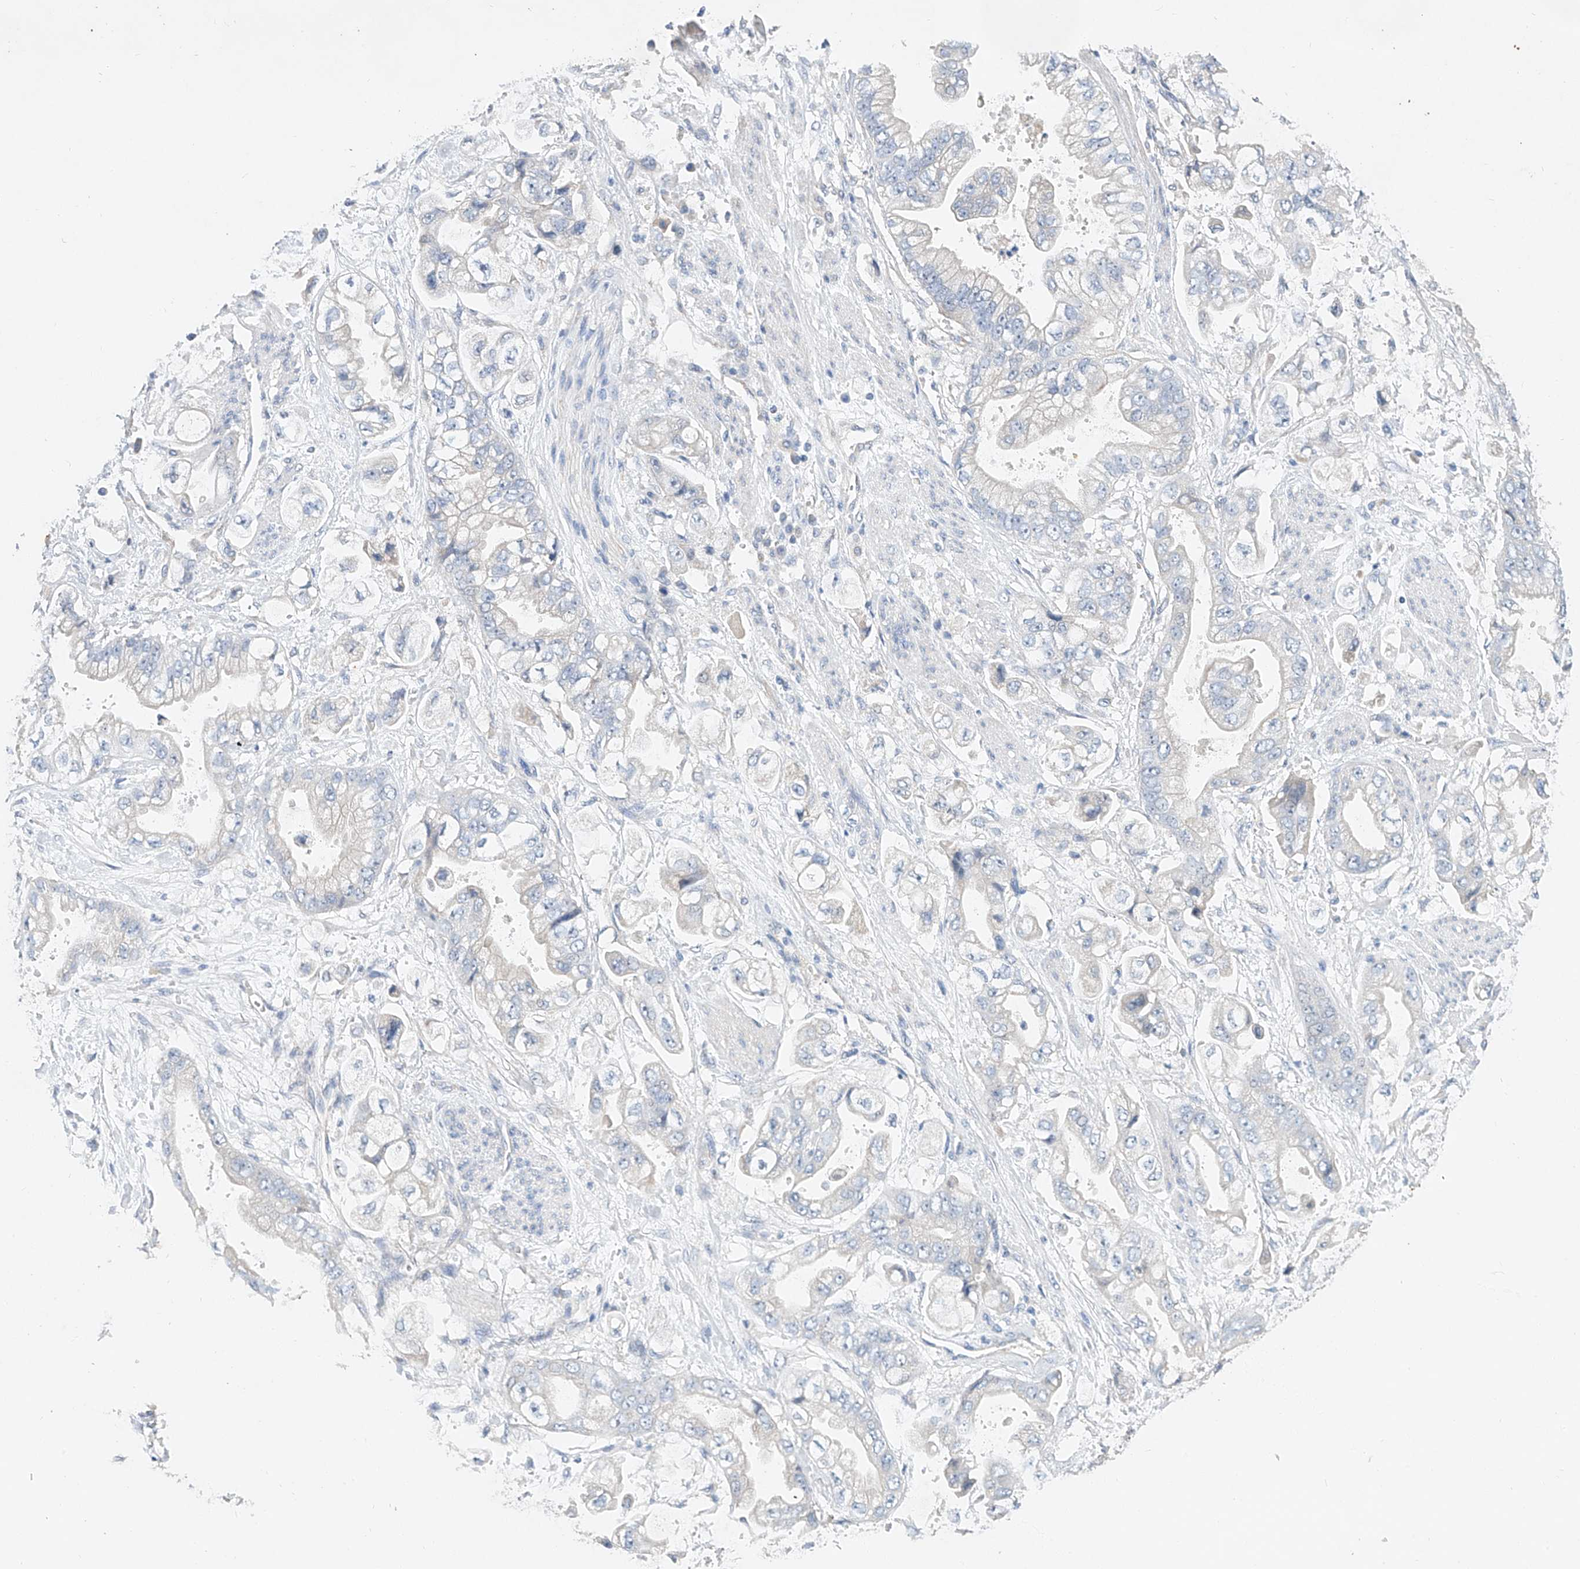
{"staining": {"intensity": "negative", "quantity": "none", "location": "none"}, "tissue": "stomach cancer", "cell_type": "Tumor cells", "image_type": "cancer", "snomed": [{"axis": "morphology", "description": "Adenocarcinoma, NOS"}, {"axis": "topography", "description": "Stomach"}], "caption": "High power microscopy image of an immunohistochemistry (IHC) histopathology image of stomach adenocarcinoma, revealing no significant expression in tumor cells. (Brightfield microscopy of DAB immunohistochemistry (IHC) at high magnification).", "gene": "AMD1", "patient": {"sex": "male", "age": 62}}